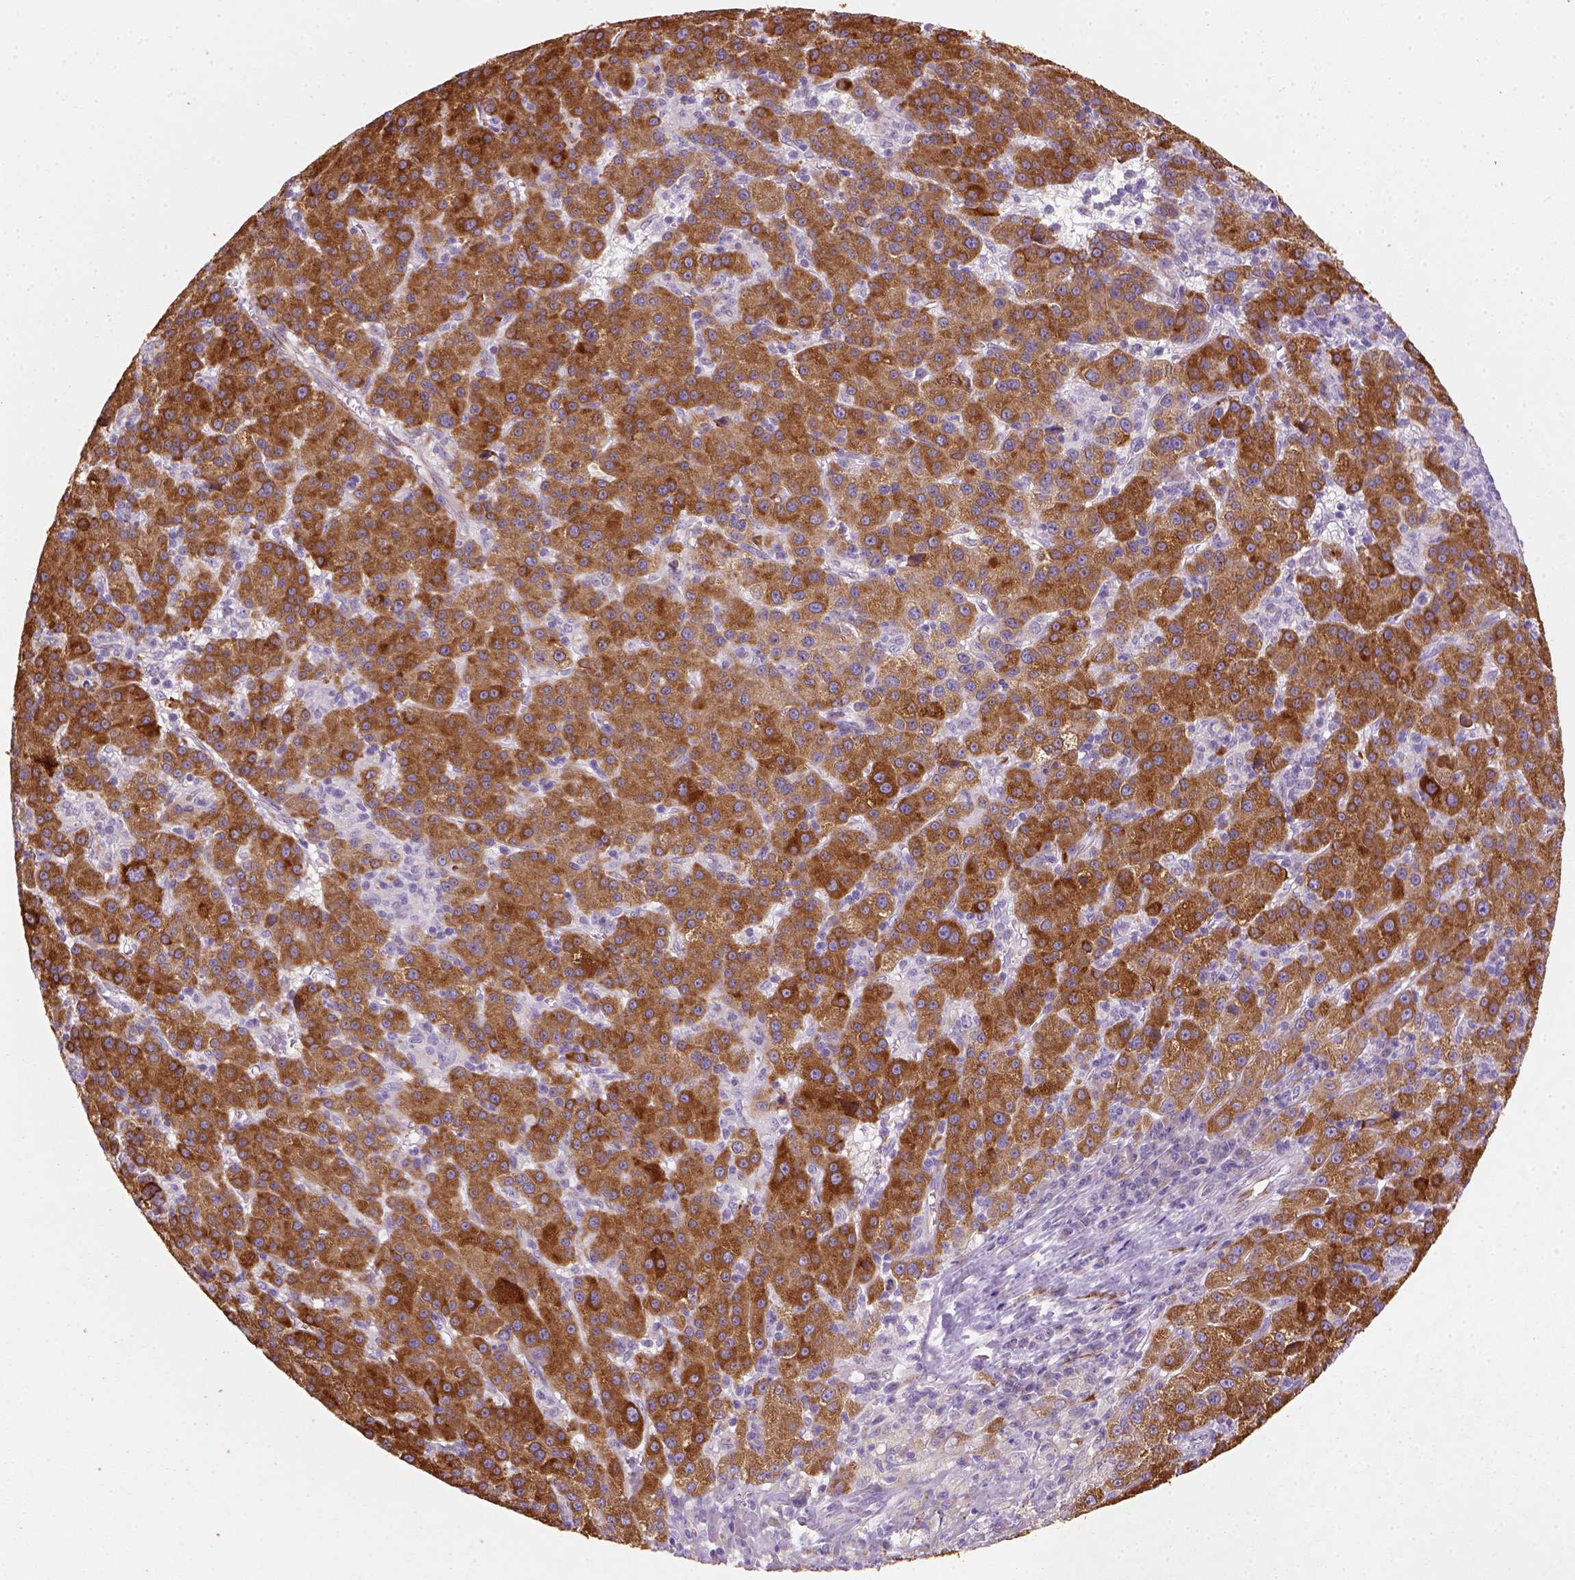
{"staining": {"intensity": "strong", "quantity": ">75%", "location": "cytoplasmic/membranous"}, "tissue": "liver cancer", "cell_type": "Tumor cells", "image_type": "cancer", "snomed": [{"axis": "morphology", "description": "Carcinoma, Hepatocellular, NOS"}, {"axis": "topography", "description": "Liver"}], "caption": "Protein positivity by IHC demonstrates strong cytoplasmic/membranous staining in approximately >75% of tumor cells in hepatocellular carcinoma (liver). (IHC, brightfield microscopy, high magnification).", "gene": "CES2", "patient": {"sex": "female", "age": 60}}